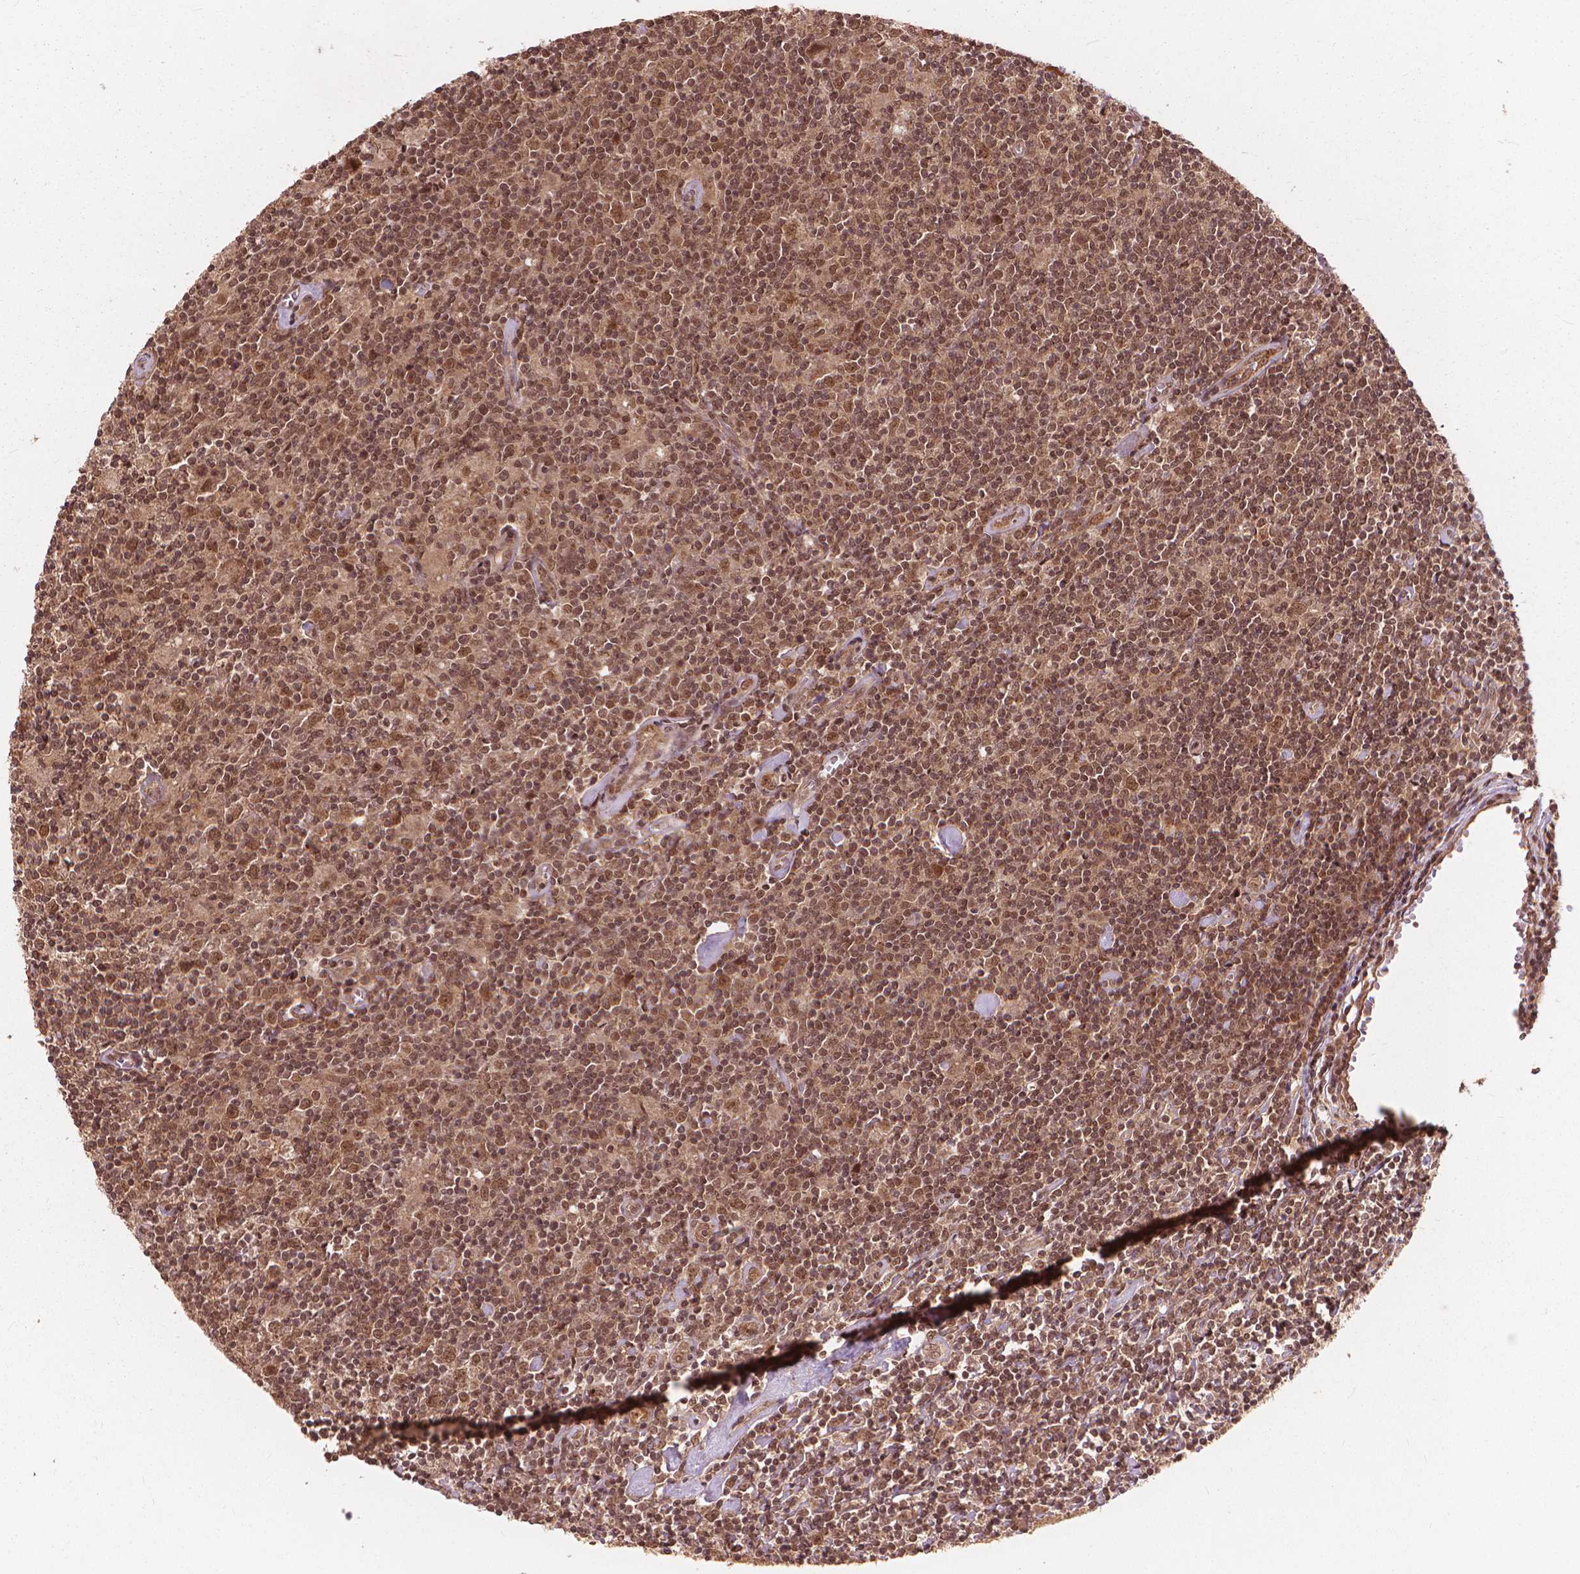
{"staining": {"intensity": "moderate", "quantity": ">75%", "location": "cytoplasmic/membranous,nuclear"}, "tissue": "lymphoma", "cell_type": "Tumor cells", "image_type": "cancer", "snomed": [{"axis": "morphology", "description": "Hodgkin's disease, NOS"}, {"axis": "topography", "description": "Lymph node"}], "caption": "Tumor cells reveal medium levels of moderate cytoplasmic/membranous and nuclear staining in approximately >75% of cells in Hodgkin's disease.", "gene": "SSU72", "patient": {"sex": "male", "age": 40}}